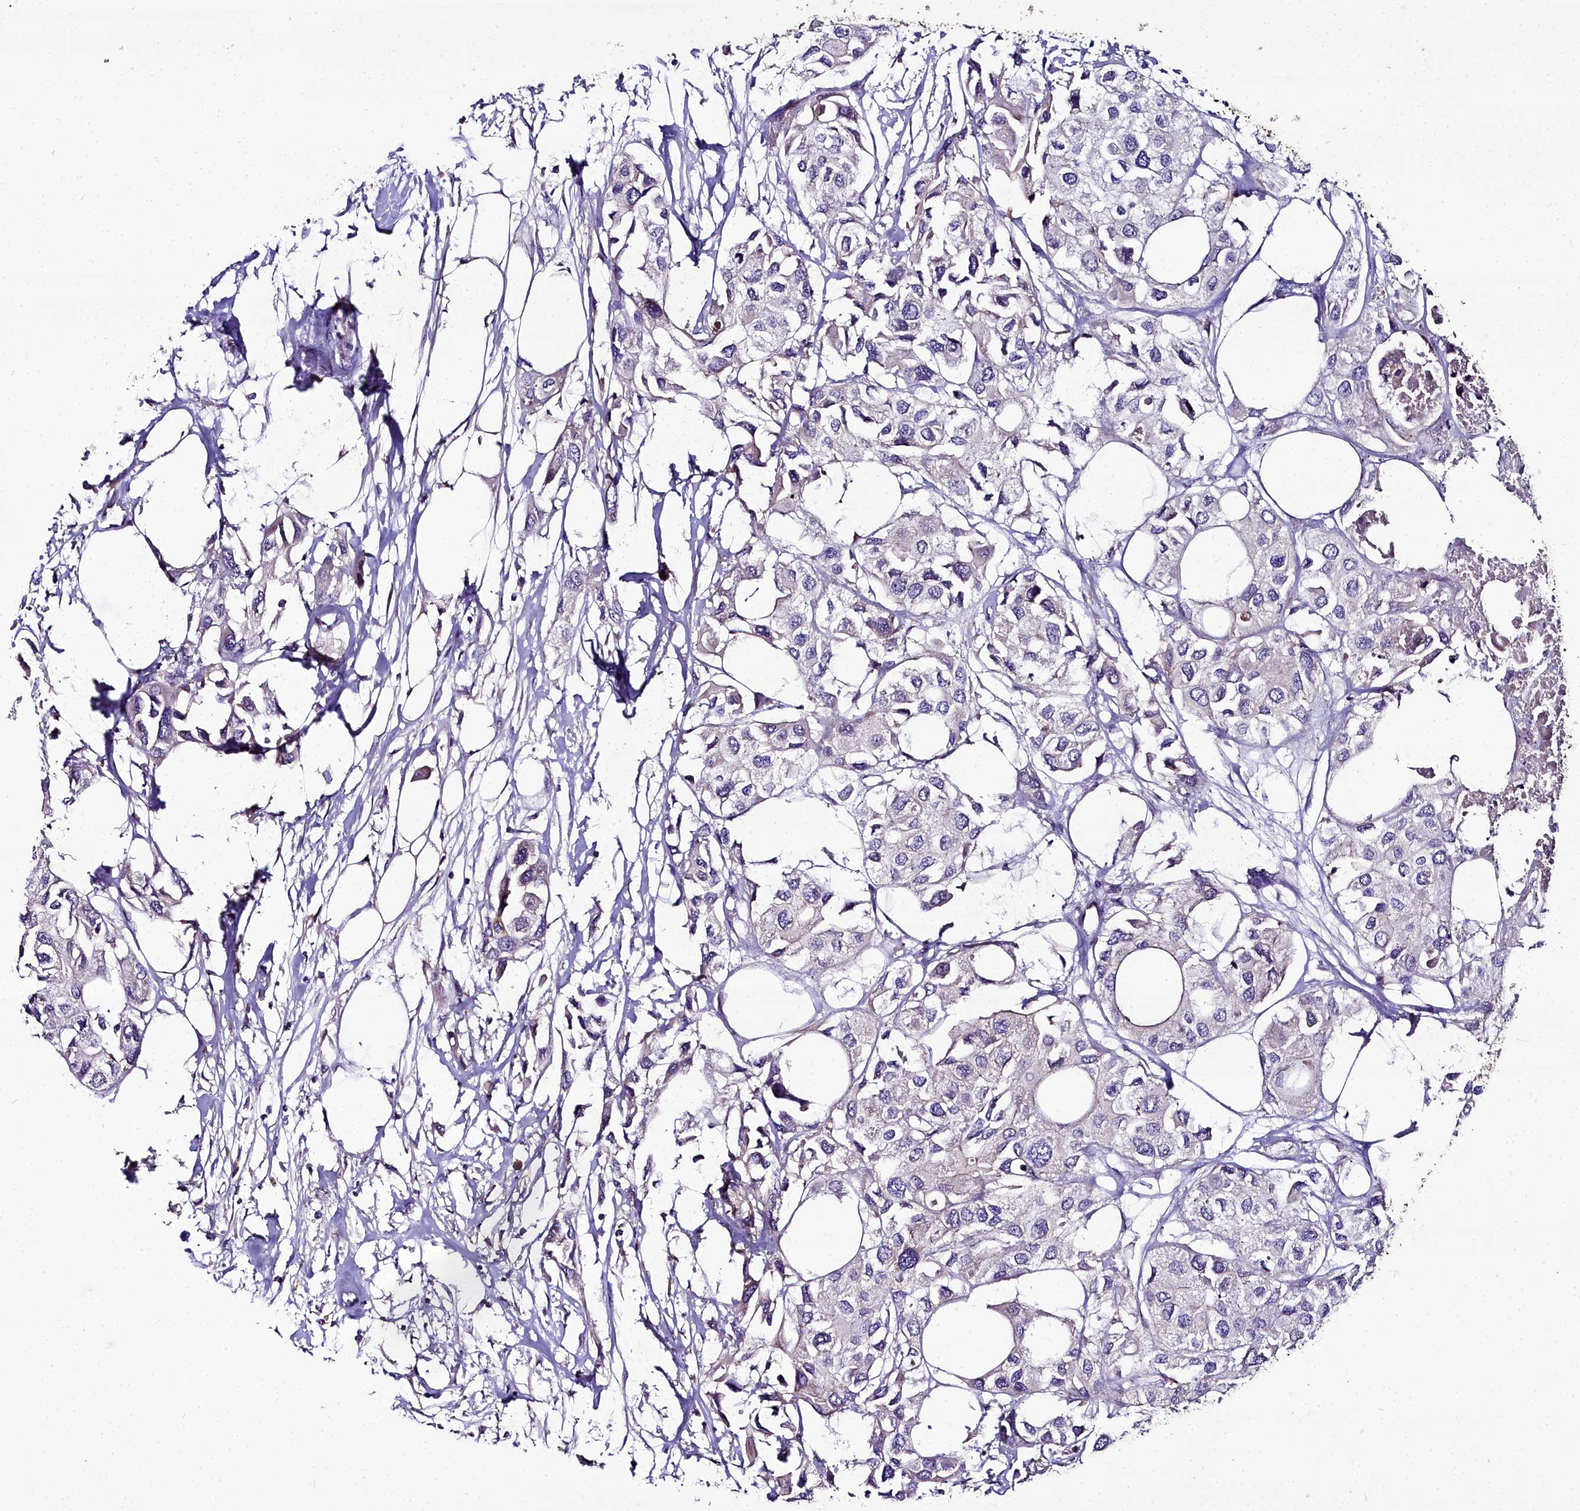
{"staining": {"intensity": "negative", "quantity": "none", "location": "none"}, "tissue": "urothelial cancer", "cell_type": "Tumor cells", "image_type": "cancer", "snomed": [{"axis": "morphology", "description": "Urothelial carcinoma, High grade"}, {"axis": "topography", "description": "Urinary bladder"}], "caption": "Tumor cells show no significant staining in urothelial cancer. The staining is performed using DAB (3,3'-diaminobenzidine) brown chromogen with nuclei counter-stained in using hematoxylin.", "gene": "NT5M", "patient": {"sex": "male", "age": 64}}